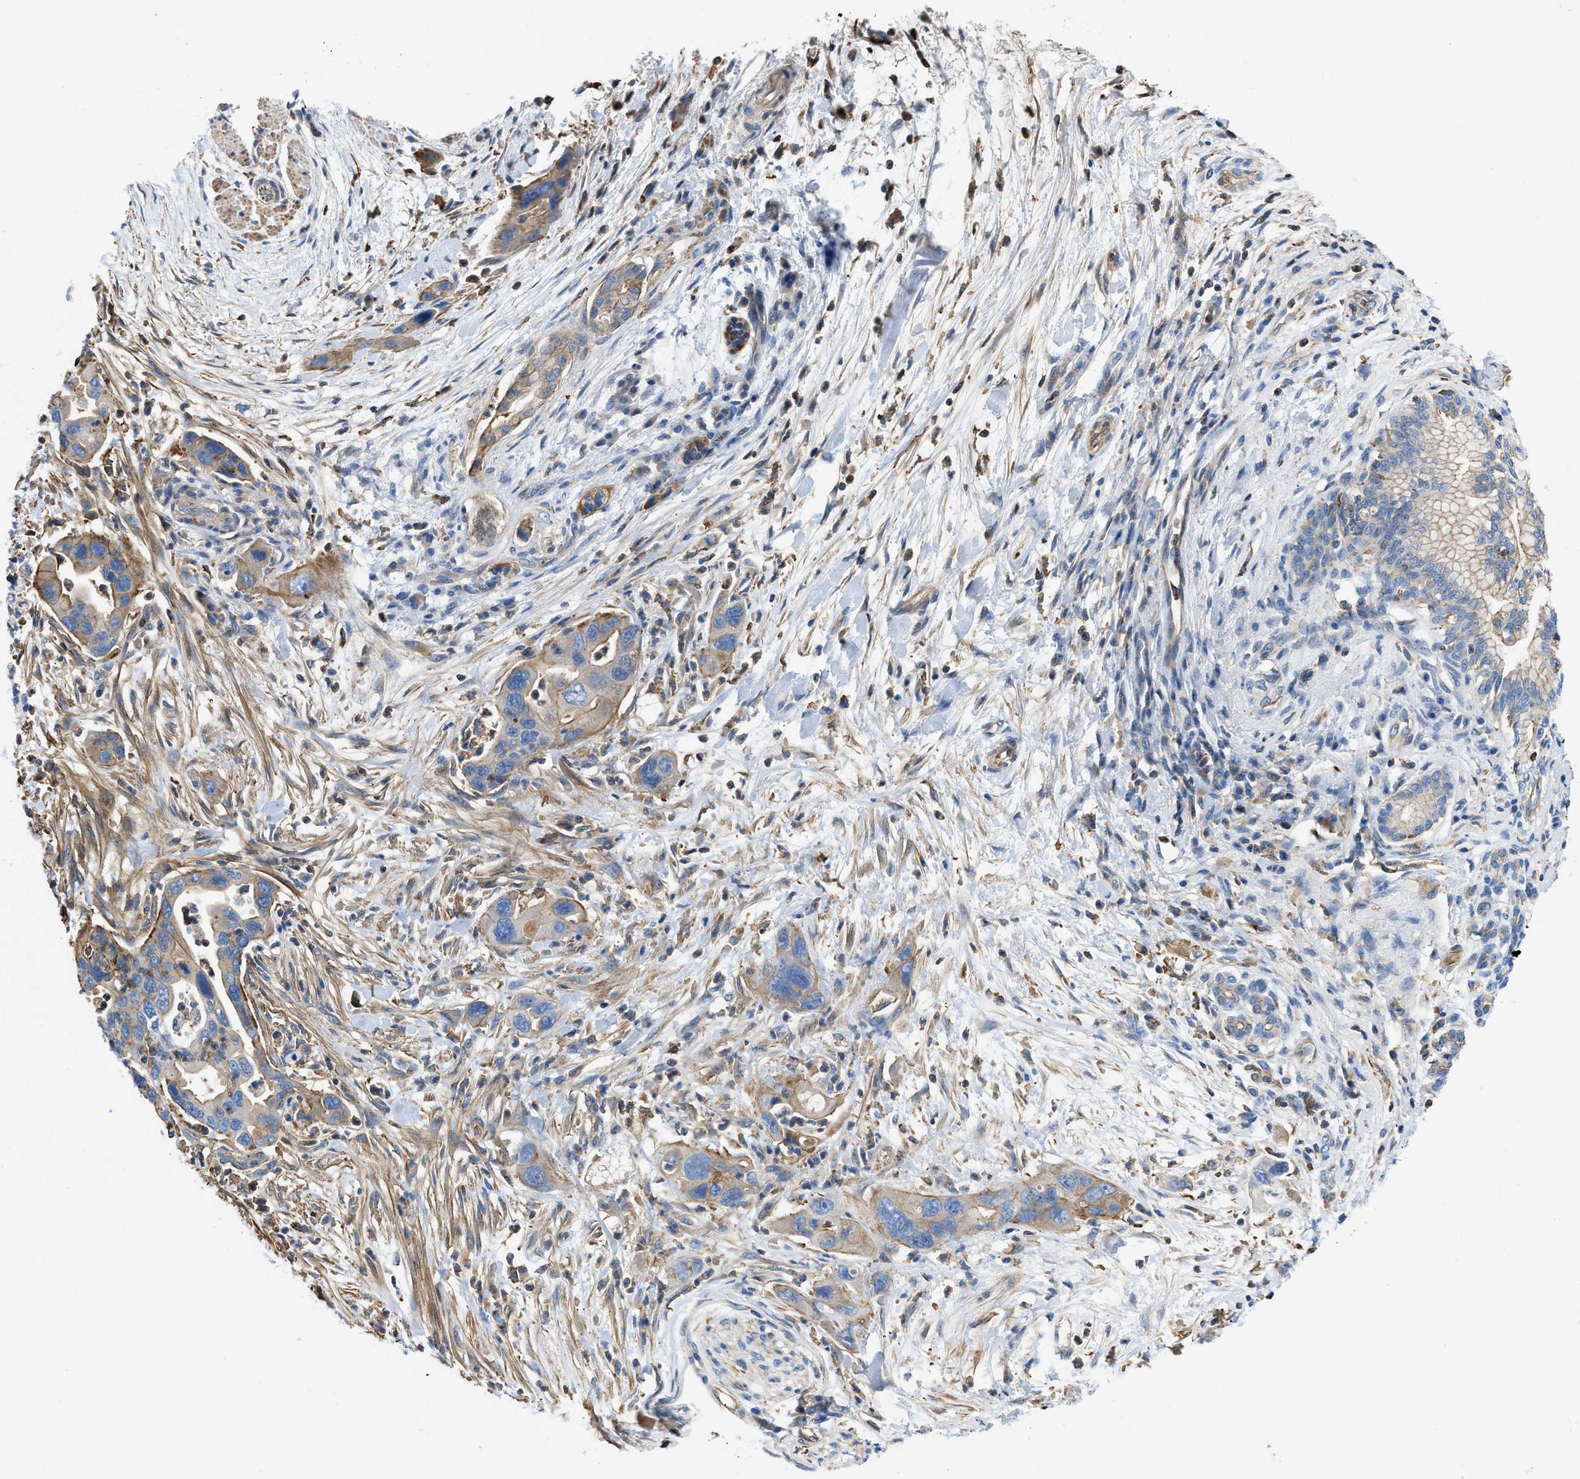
{"staining": {"intensity": "moderate", "quantity": "25%-75%", "location": "cytoplasmic/membranous"}, "tissue": "pancreatic cancer", "cell_type": "Tumor cells", "image_type": "cancer", "snomed": [{"axis": "morphology", "description": "Normal tissue, NOS"}, {"axis": "morphology", "description": "Adenocarcinoma, NOS"}, {"axis": "topography", "description": "Pancreas"}], "caption": "Immunohistochemical staining of adenocarcinoma (pancreatic) reveals medium levels of moderate cytoplasmic/membranous protein positivity in about 25%-75% of tumor cells.", "gene": "ATP6V0D1", "patient": {"sex": "female", "age": 71}}